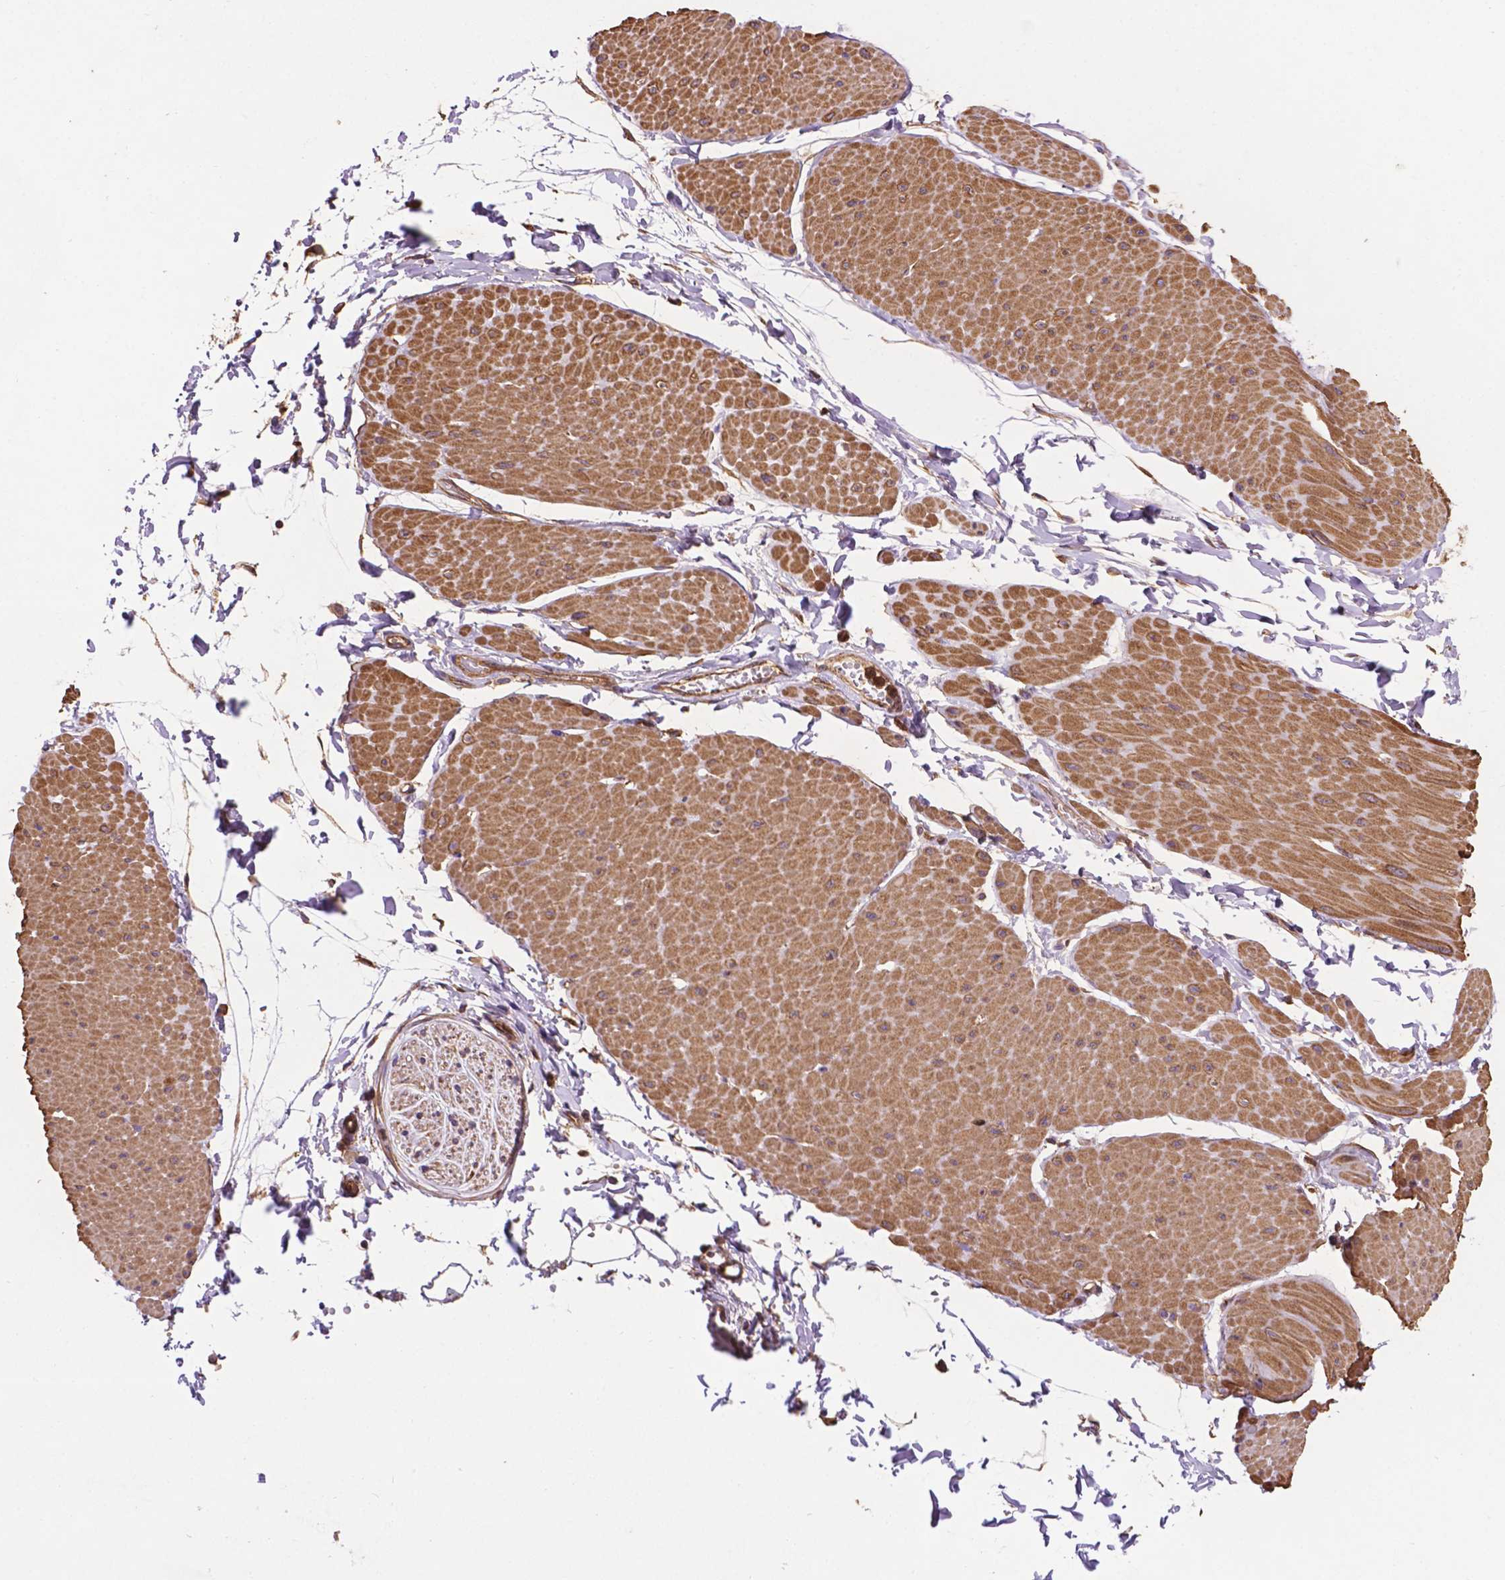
{"staining": {"intensity": "weak", "quantity": "25%-75%", "location": "cytoplasmic/membranous"}, "tissue": "adipose tissue", "cell_type": "Adipocytes", "image_type": "normal", "snomed": [{"axis": "morphology", "description": "Normal tissue, NOS"}, {"axis": "topography", "description": "Smooth muscle"}, {"axis": "topography", "description": "Peripheral nerve tissue"}], "caption": "Adipose tissue stained with immunohistochemistry (IHC) reveals weak cytoplasmic/membranous positivity in approximately 25%-75% of adipocytes.", "gene": "CCDC71L", "patient": {"sex": "male", "age": 58}}